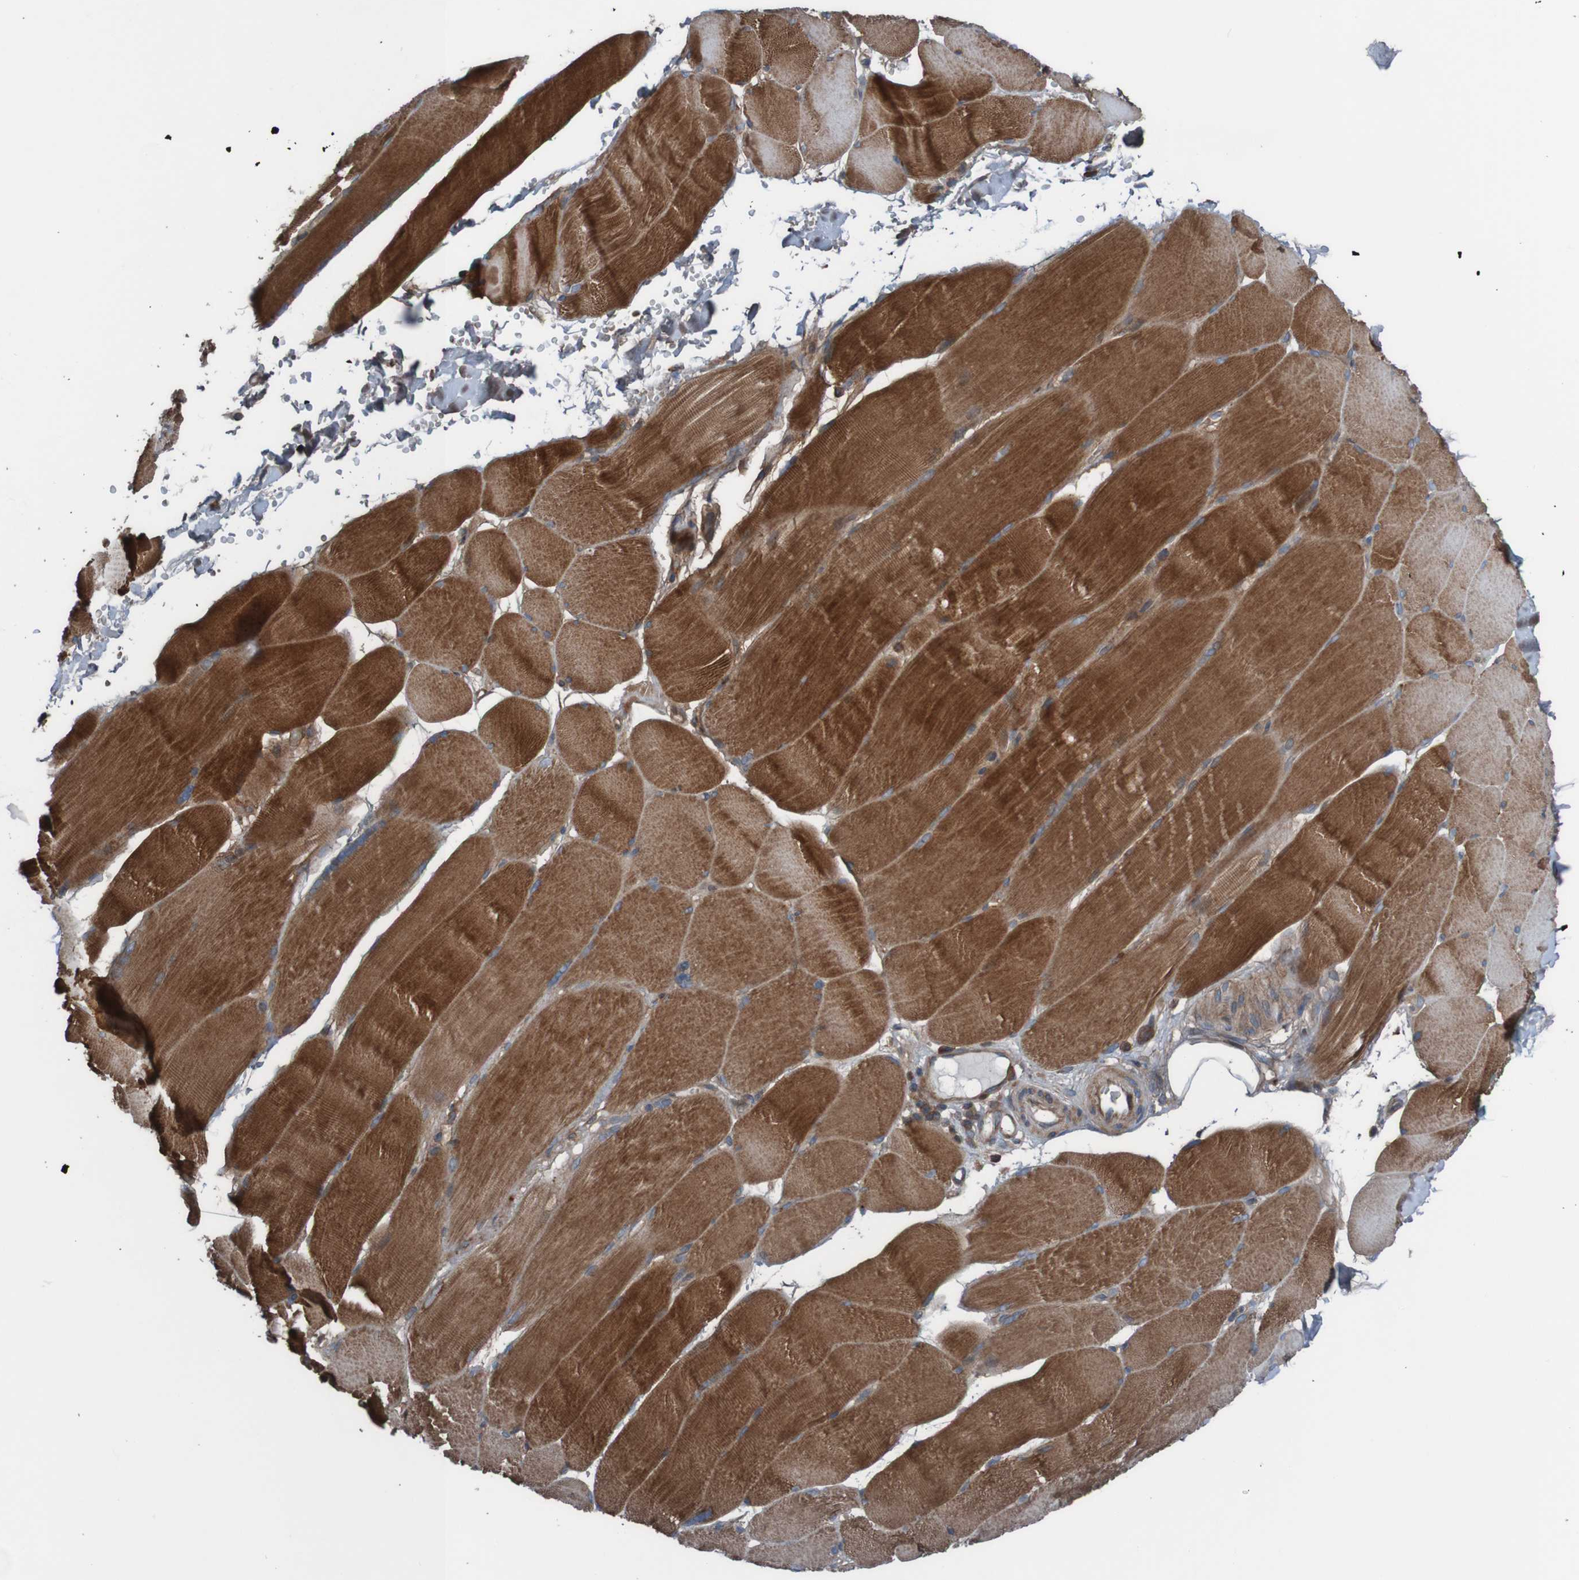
{"staining": {"intensity": "strong", "quantity": ">75%", "location": "cytoplasmic/membranous"}, "tissue": "skeletal muscle", "cell_type": "Myocytes", "image_type": "normal", "snomed": [{"axis": "morphology", "description": "Normal tissue, NOS"}, {"axis": "topography", "description": "Skin"}, {"axis": "topography", "description": "Skeletal muscle"}], "caption": "Normal skeletal muscle was stained to show a protein in brown. There is high levels of strong cytoplasmic/membranous positivity in approximately >75% of myocytes.", "gene": "PDGFB", "patient": {"sex": "male", "age": 83}}